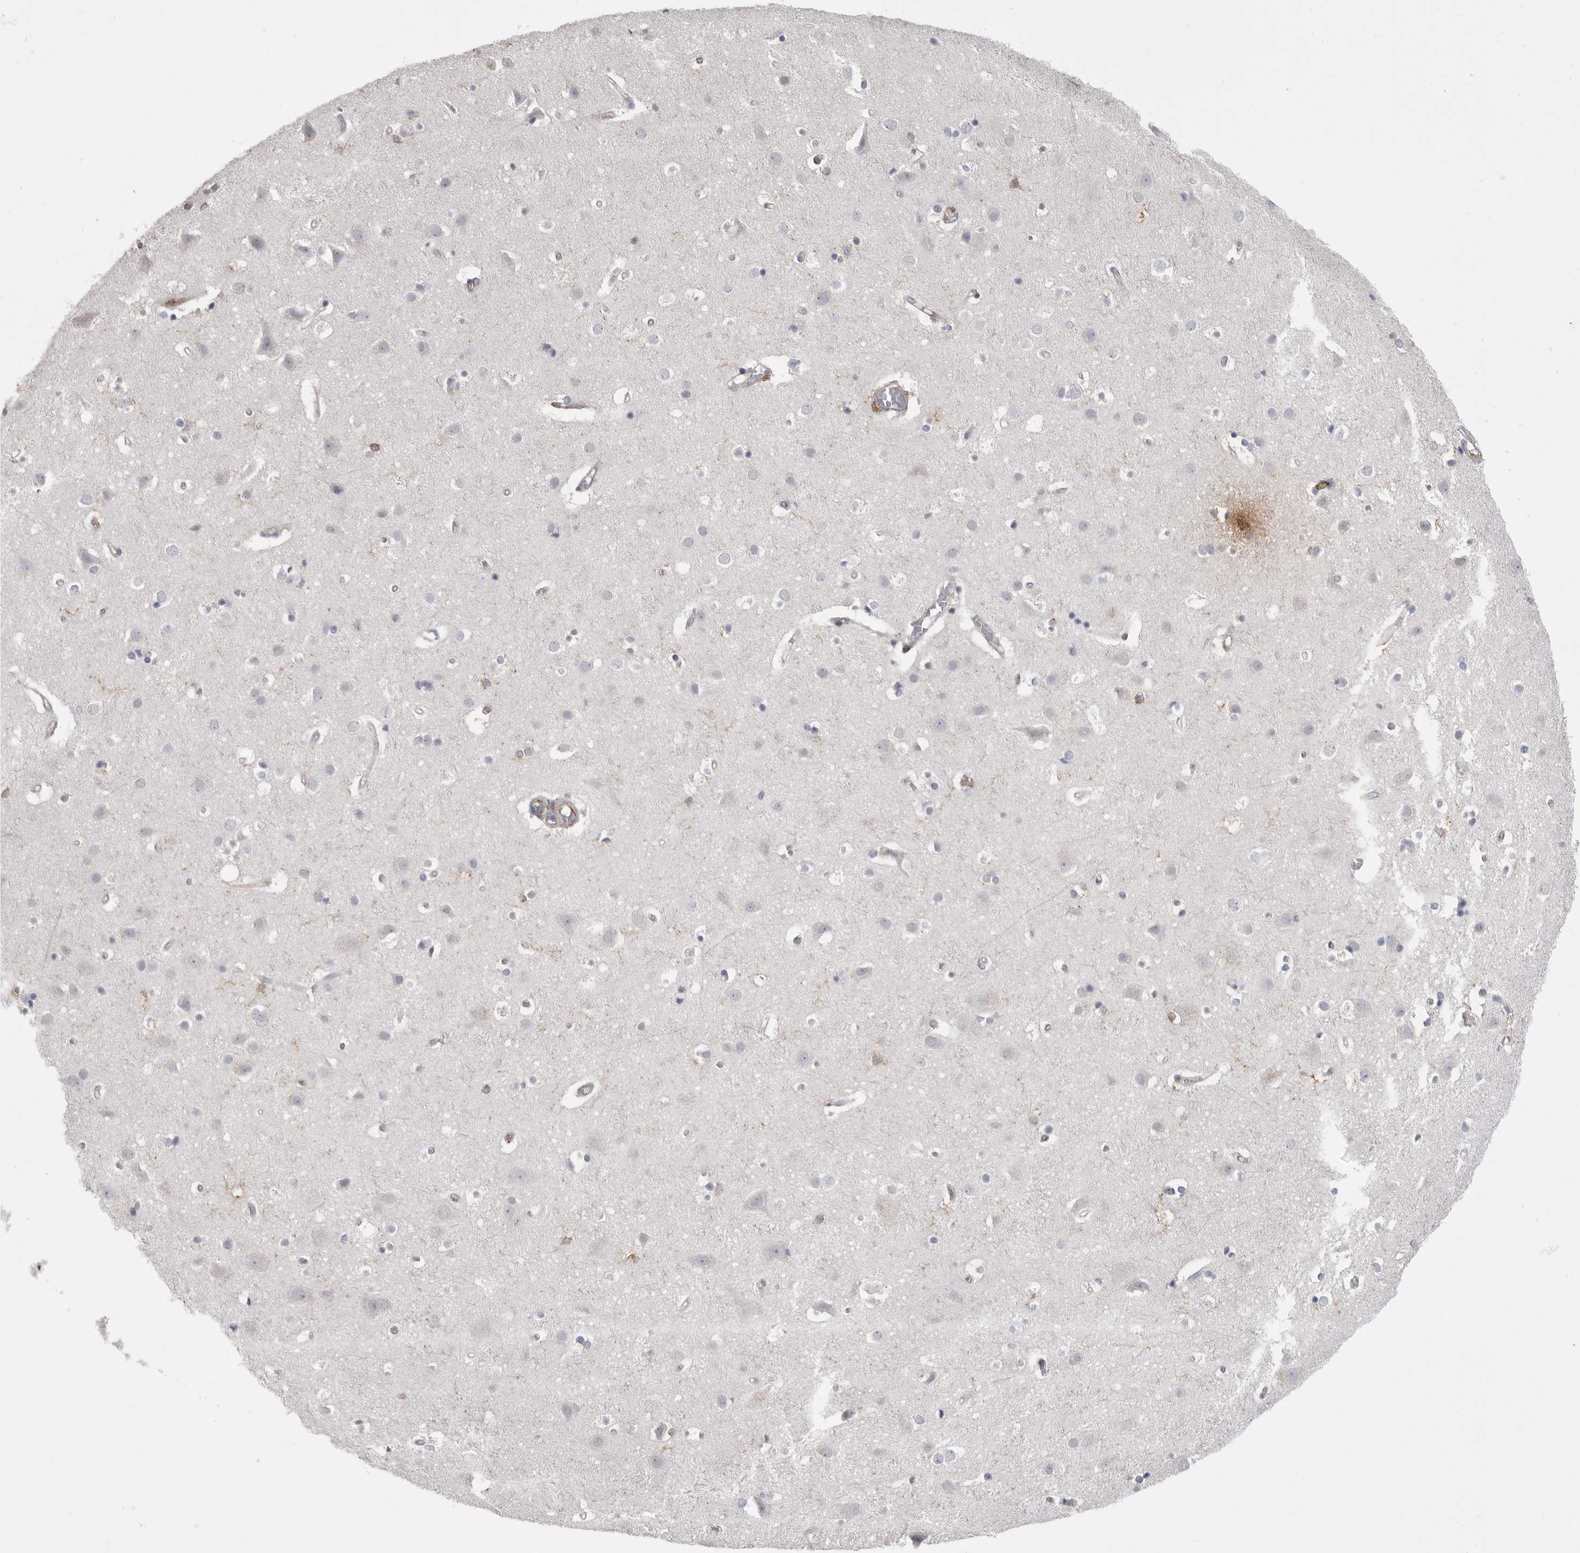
{"staining": {"intensity": "negative", "quantity": "none", "location": "none"}, "tissue": "cerebral cortex", "cell_type": "Endothelial cells", "image_type": "normal", "snomed": [{"axis": "morphology", "description": "Normal tissue, NOS"}, {"axis": "topography", "description": "Cerebral cortex"}], "caption": "A high-resolution micrograph shows immunohistochemistry (IHC) staining of unremarkable cerebral cortex, which demonstrates no significant expression in endothelial cells.", "gene": "SIGLEC10", "patient": {"sex": "male", "age": 54}}